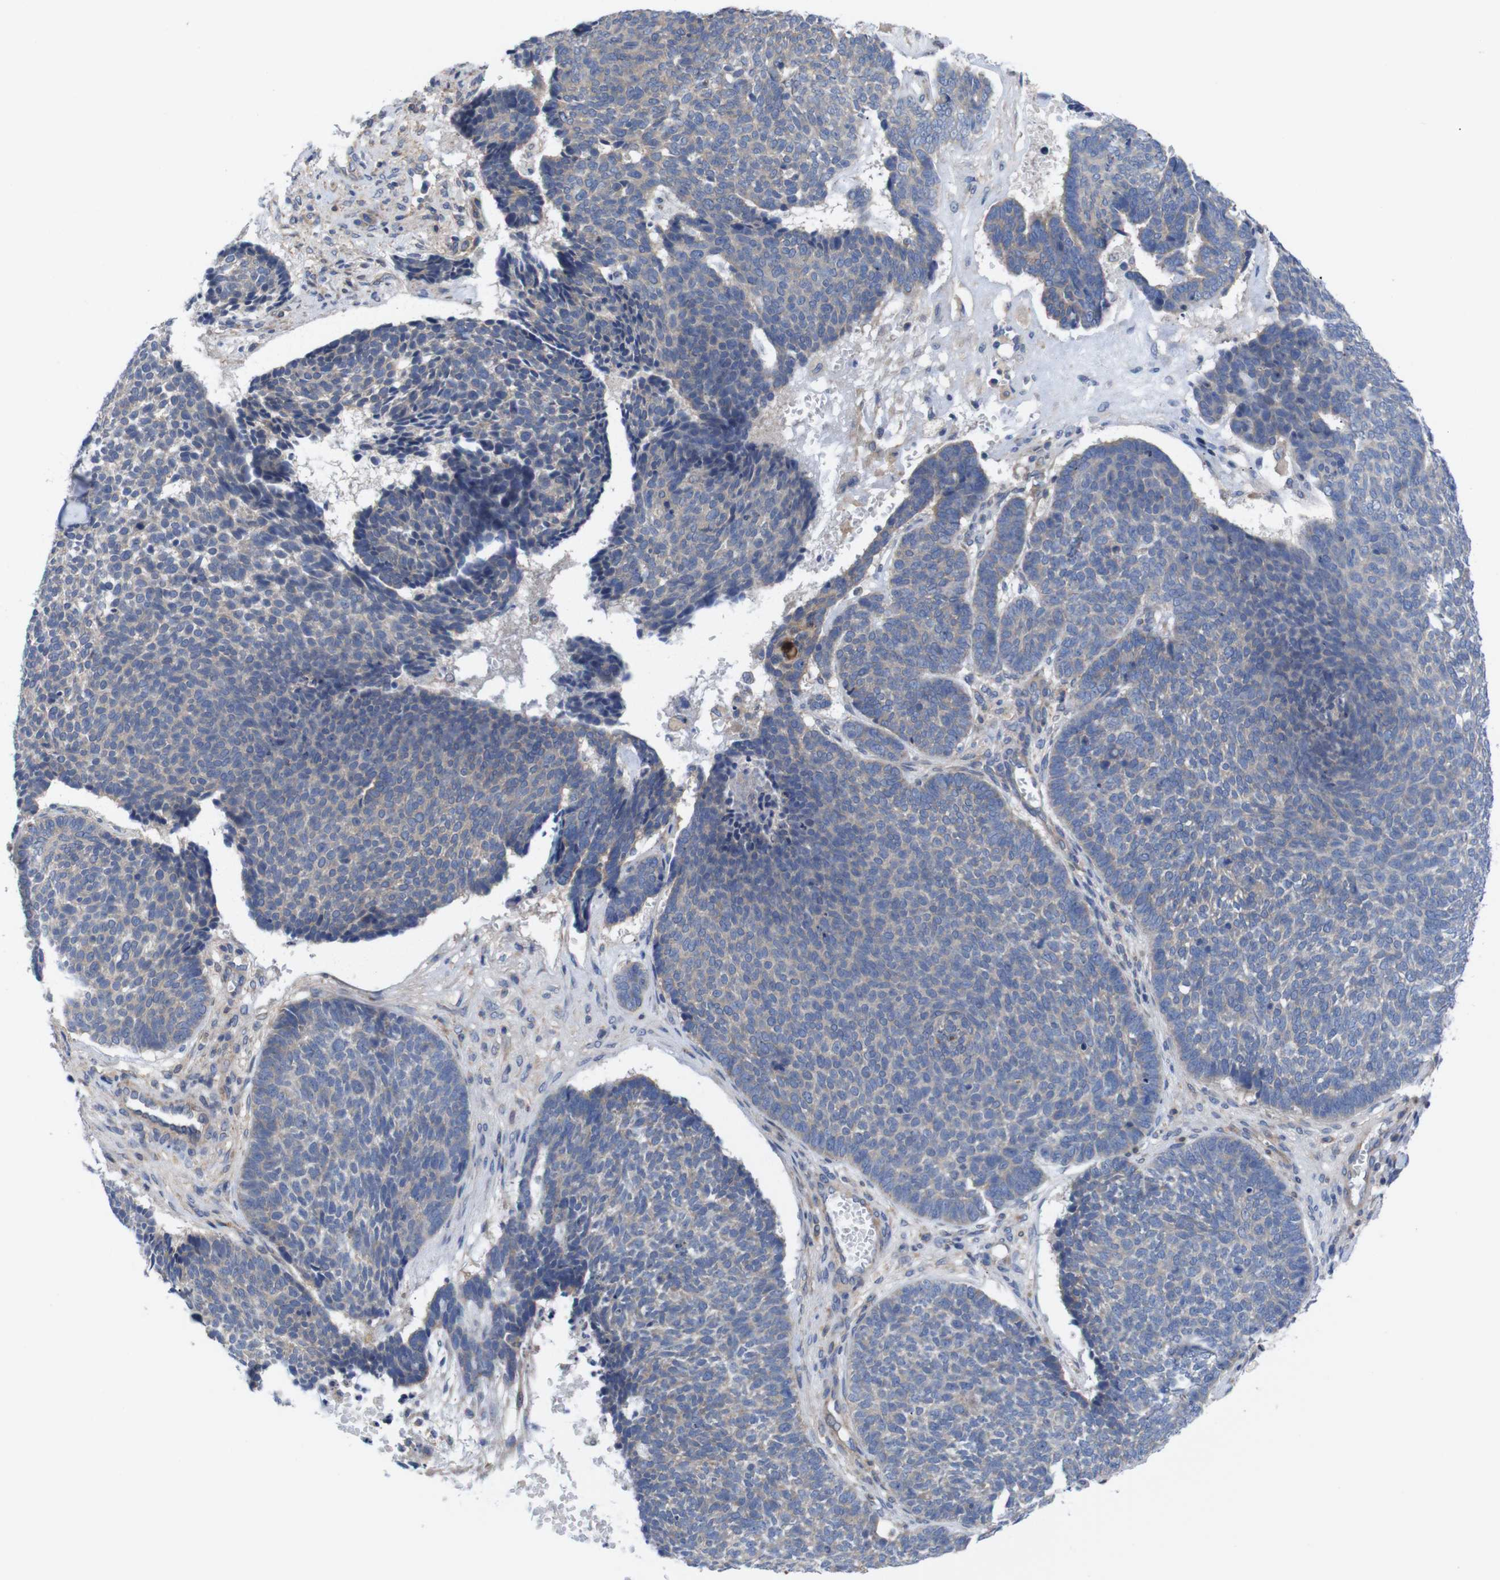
{"staining": {"intensity": "weak", "quantity": "<25%", "location": "cytoplasmic/membranous"}, "tissue": "skin cancer", "cell_type": "Tumor cells", "image_type": "cancer", "snomed": [{"axis": "morphology", "description": "Basal cell carcinoma"}, {"axis": "topography", "description": "Skin"}], "caption": "IHC histopathology image of neoplastic tissue: human skin cancer stained with DAB (3,3'-diaminobenzidine) shows no significant protein positivity in tumor cells.", "gene": "USH1C", "patient": {"sex": "male", "age": 84}}